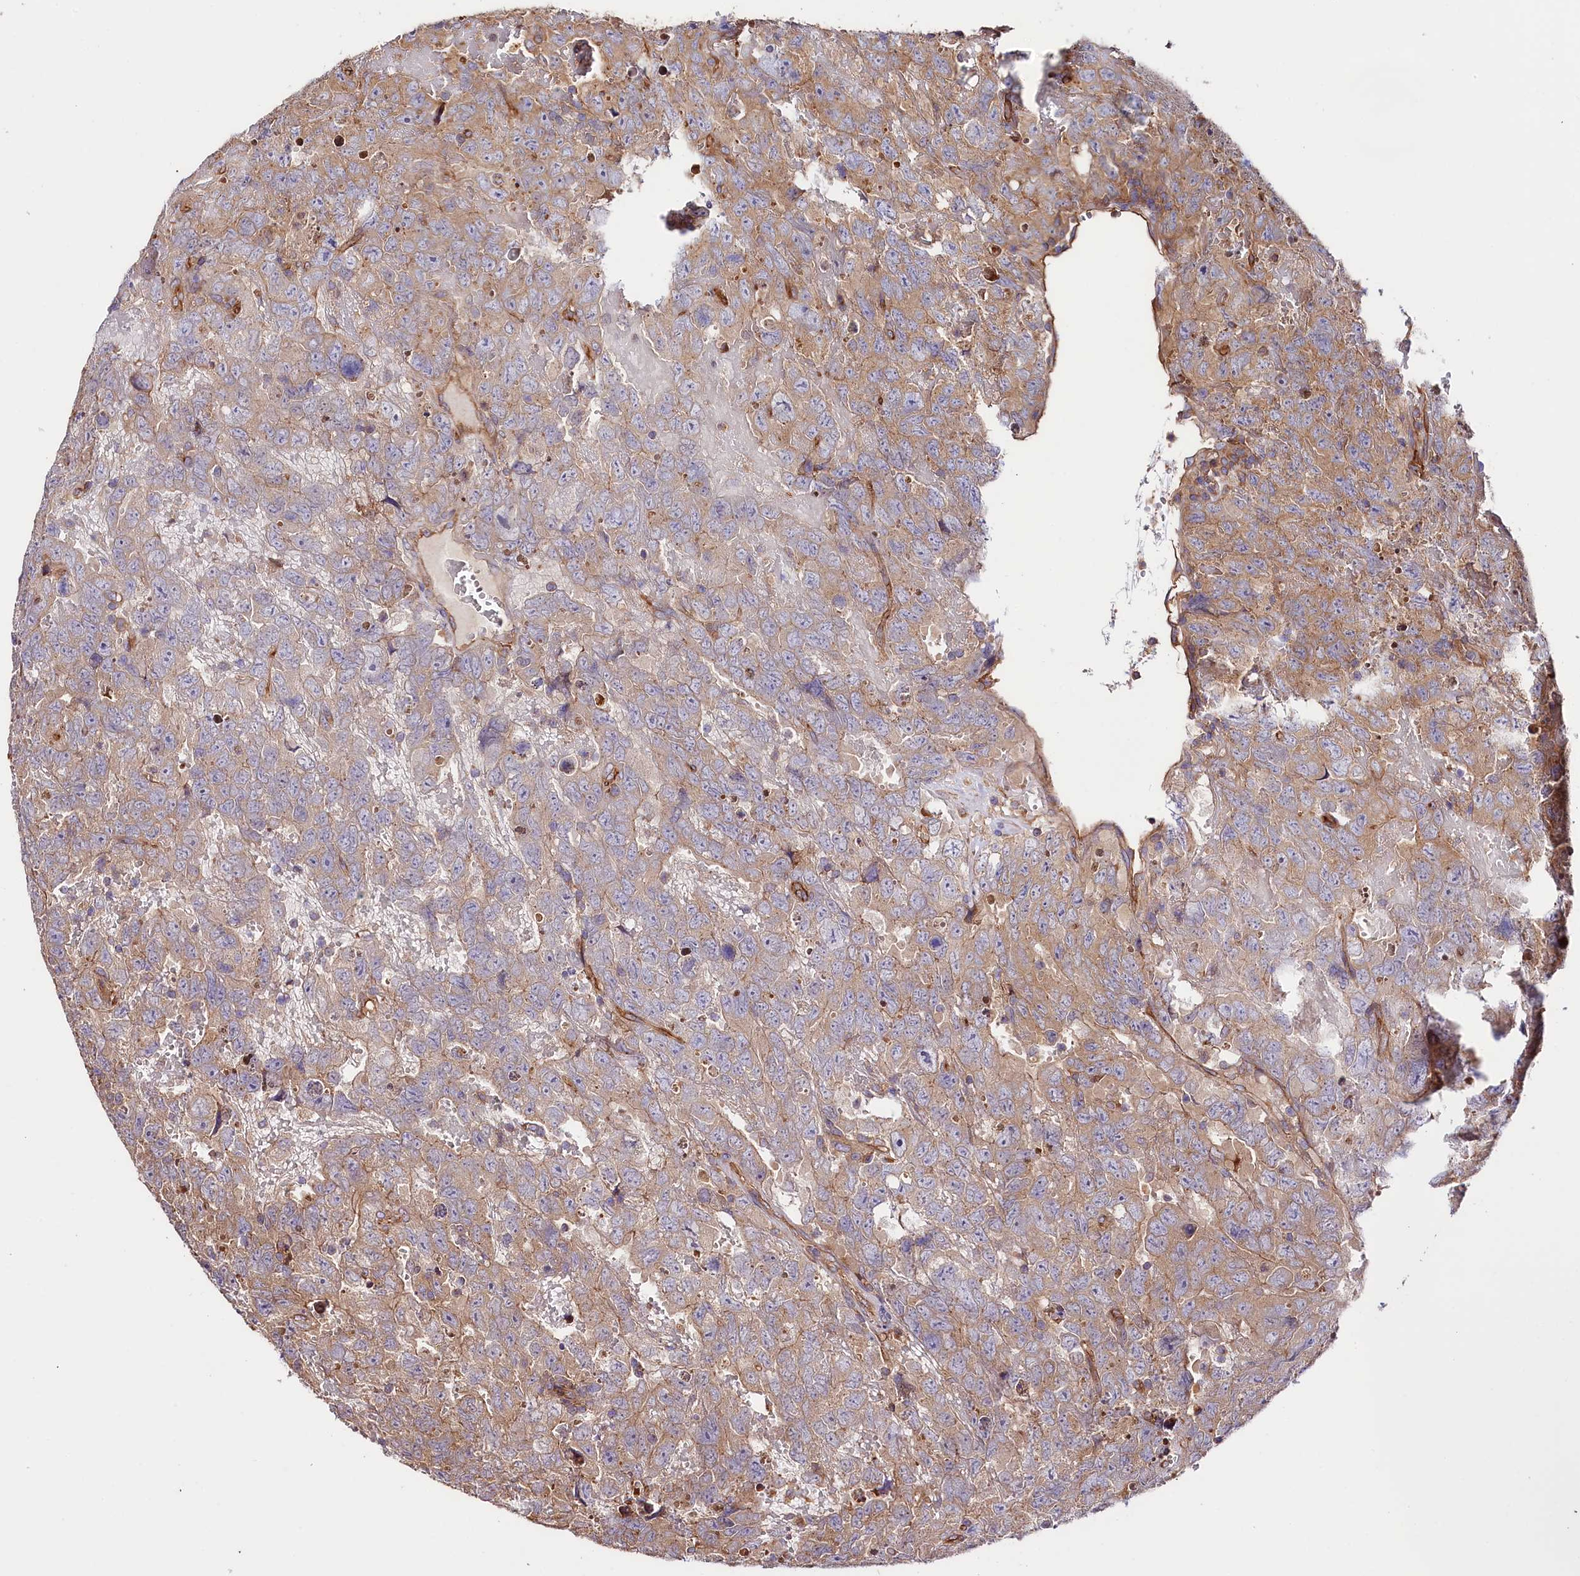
{"staining": {"intensity": "moderate", "quantity": ">75%", "location": "cytoplasmic/membranous"}, "tissue": "testis cancer", "cell_type": "Tumor cells", "image_type": "cancer", "snomed": [{"axis": "morphology", "description": "Carcinoma, Embryonal, NOS"}, {"axis": "topography", "description": "Testis"}], "caption": "Moderate cytoplasmic/membranous staining is identified in approximately >75% of tumor cells in testis cancer.", "gene": "CEP295", "patient": {"sex": "male", "age": 45}}